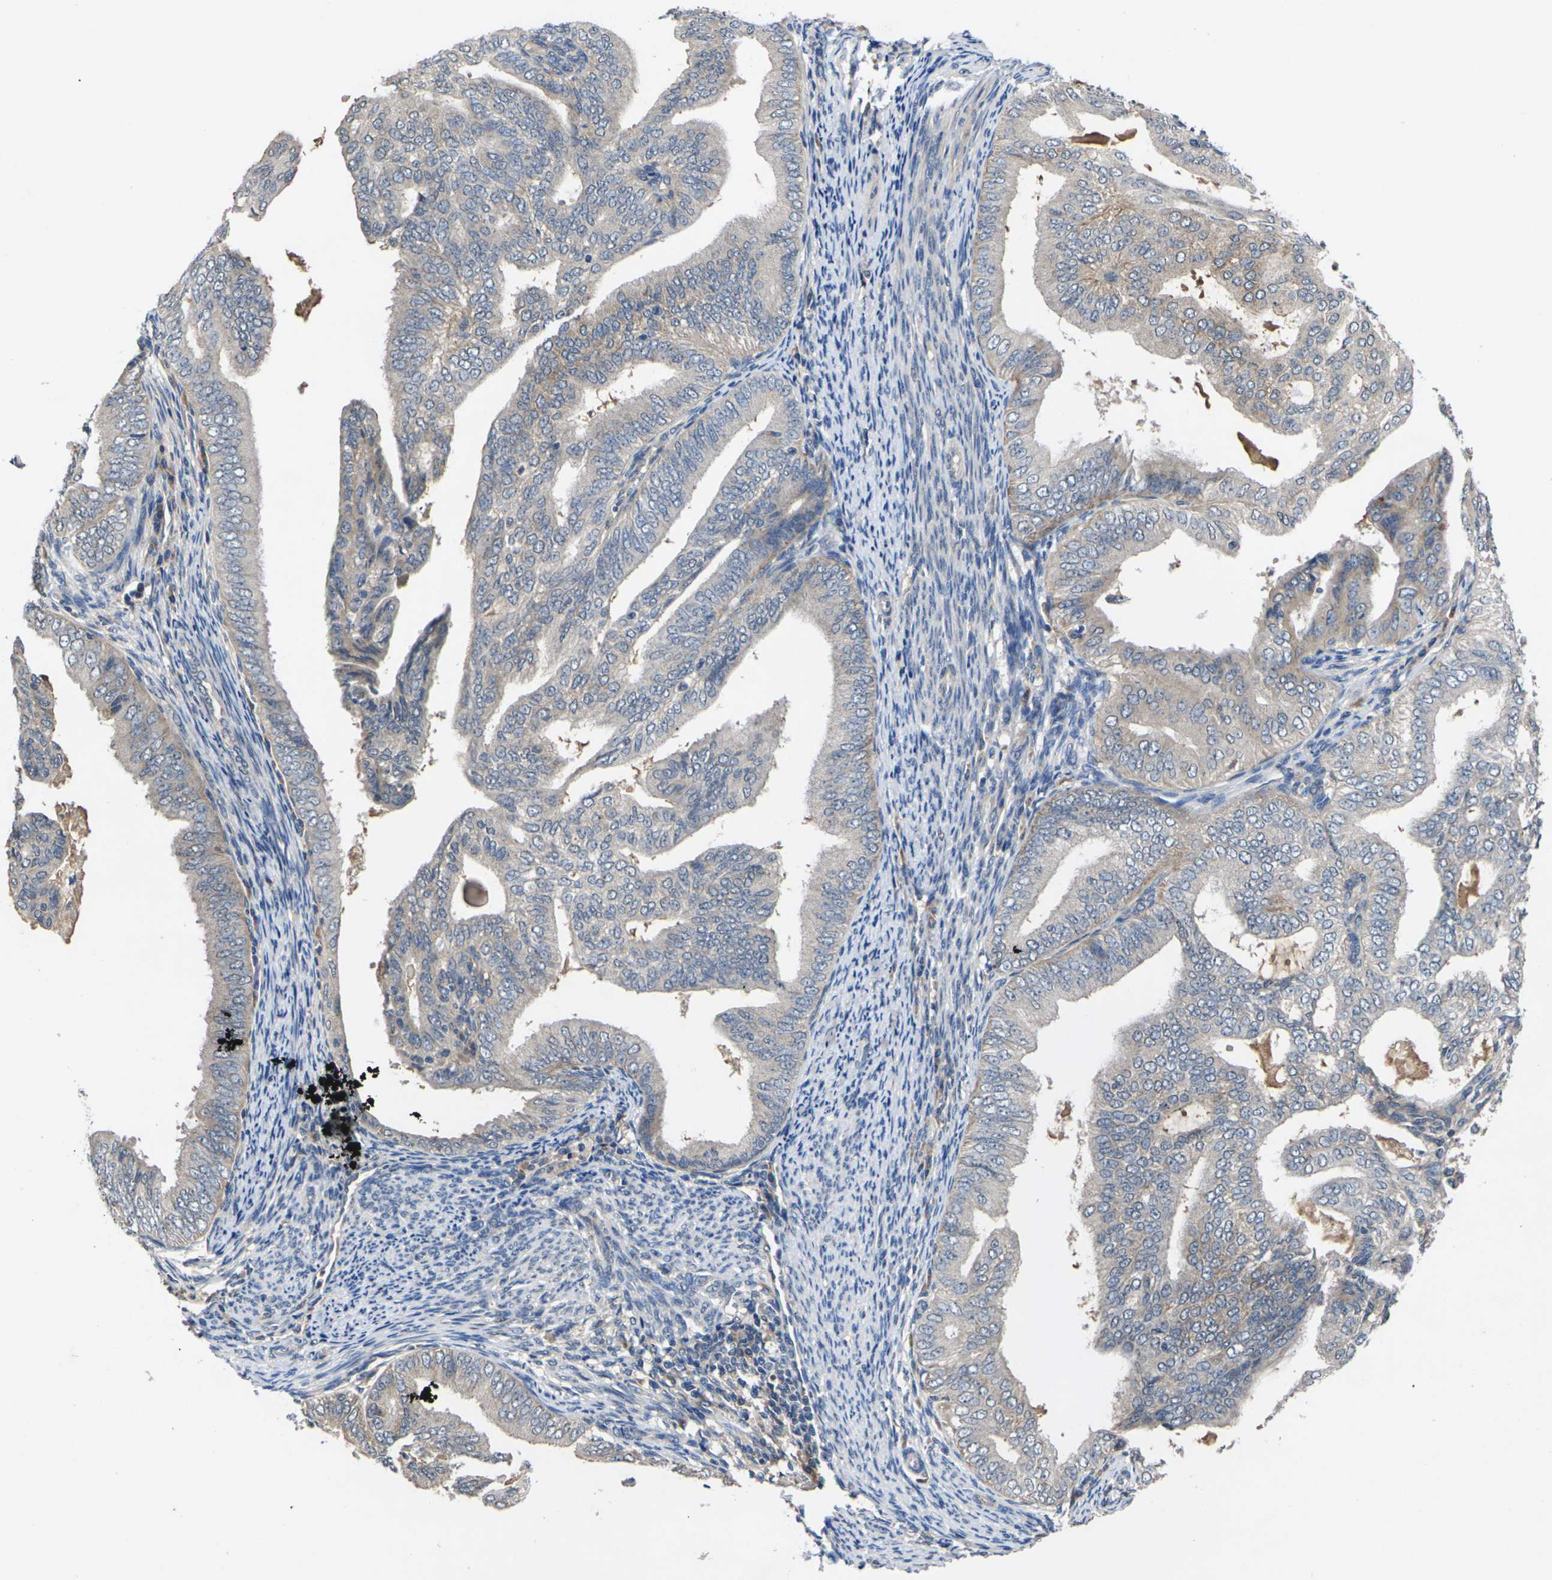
{"staining": {"intensity": "negative", "quantity": "none", "location": "none"}, "tissue": "endometrial cancer", "cell_type": "Tumor cells", "image_type": "cancer", "snomed": [{"axis": "morphology", "description": "Adenocarcinoma, NOS"}, {"axis": "topography", "description": "Endometrium"}], "caption": "Immunohistochemical staining of human adenocarcinoma (endometrial) reveals no significant staining in tumor cells. (DAB (3,3'-diaminobenzidine) immunohistochemistry (IHC) with hematoxylin counter stain).", "gene": "SLC2A2", "patient": {"sex": "female", "age": 58}}